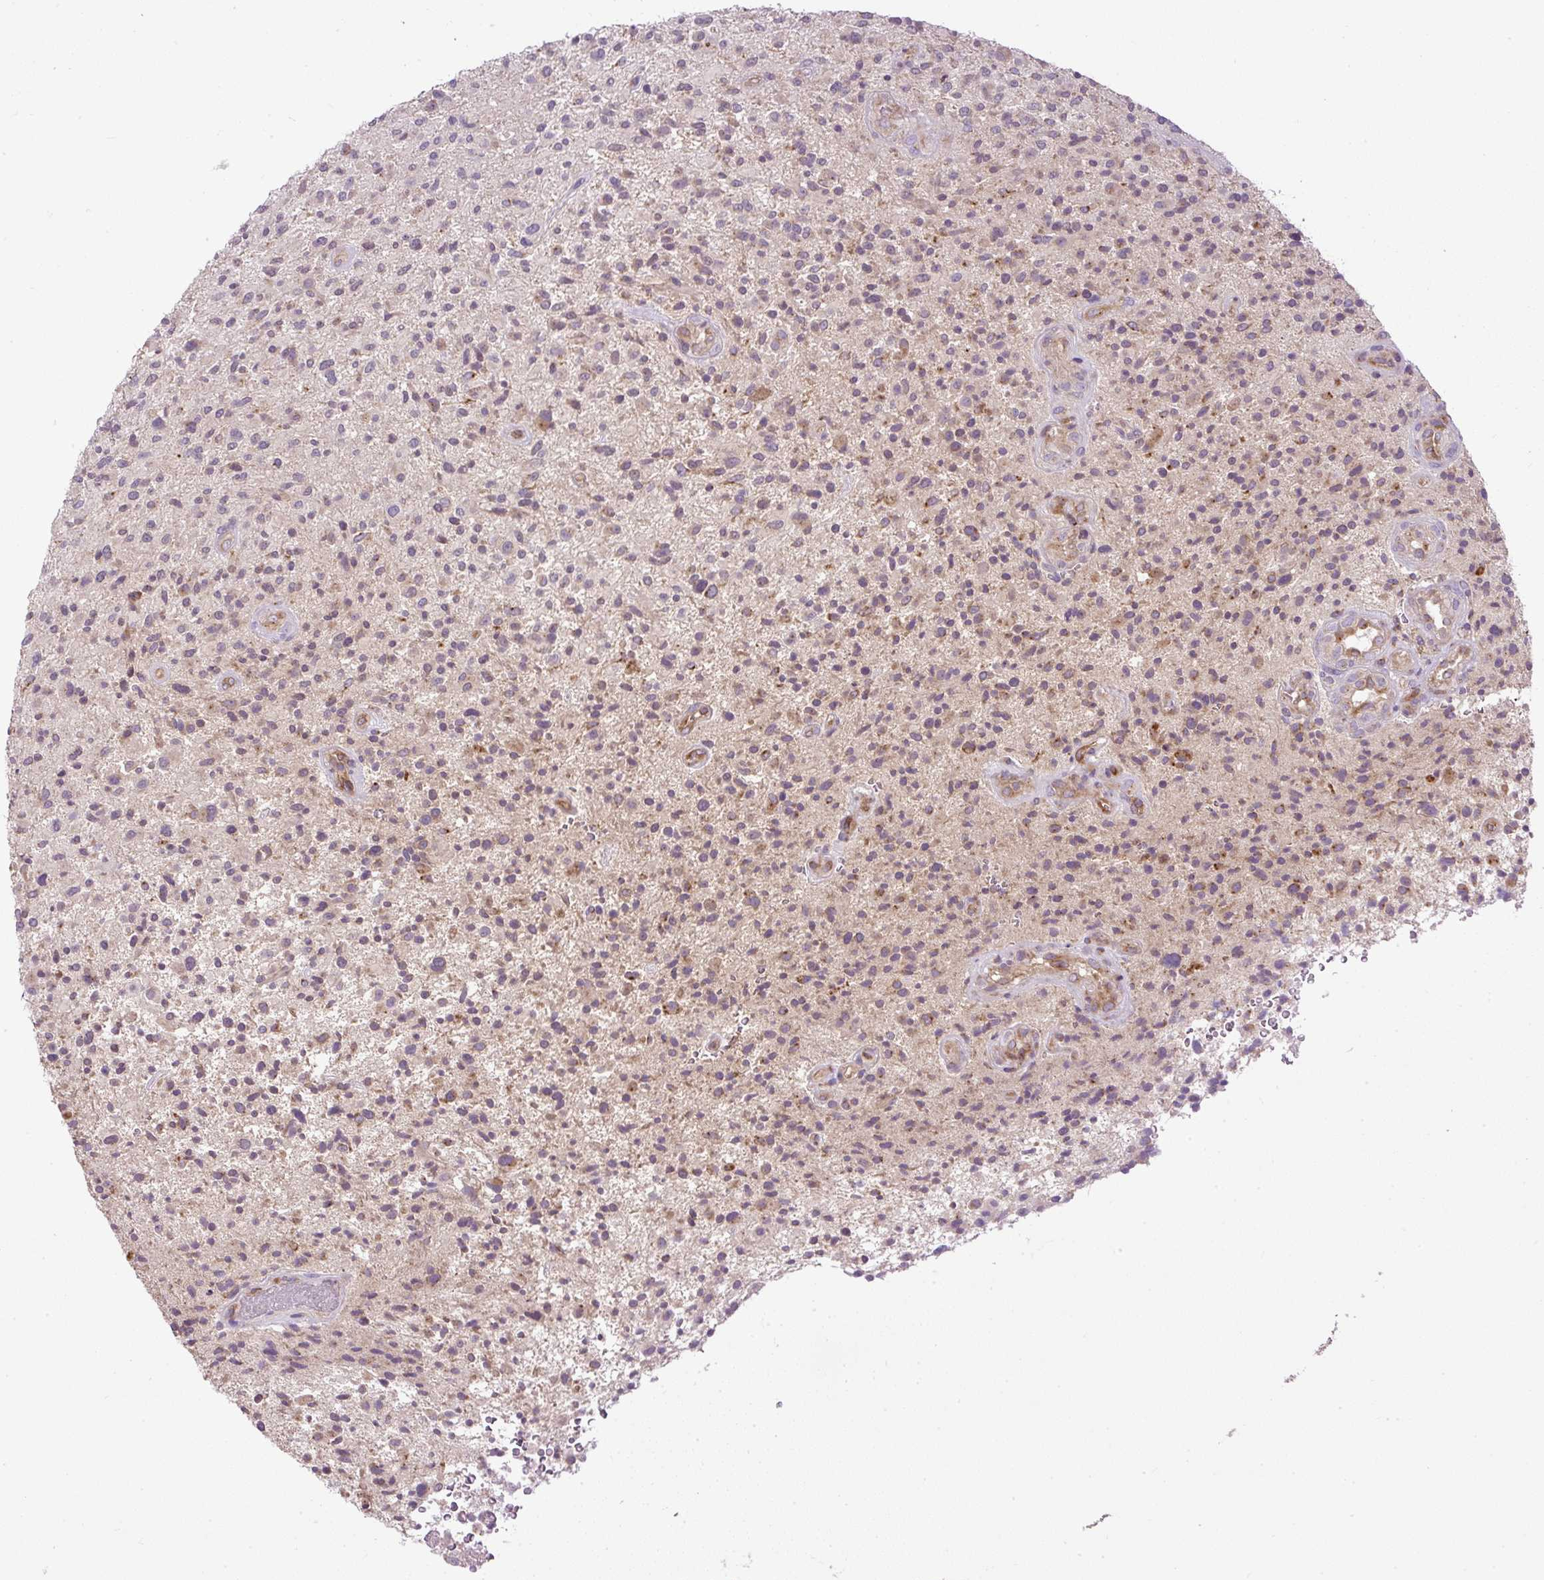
{"staining": {"intensity": "moderate", "quantity": "25%-75%", "location": "cytoplasmic/membranous"}, "tissue": "glioma", "cell_type": "Tumor cells", "image_type": "cancer", "snomed": [{"axis": "morphology", "description": "Glioma, malignant, High grade"}, {"axis": "topography", "description": "Brain"}], "caption": "Immunohistochemistry (IHC) (DAB (3,3'-diaminobenzidine)) staining of high-grade glioma (malignant) demonstrates moderate cytoplasmic/membranous protein staining in approximately 25%-75% of tumor cells.", "gene": "ZNF547", "patient": {"sex": "male", "age": 47}}